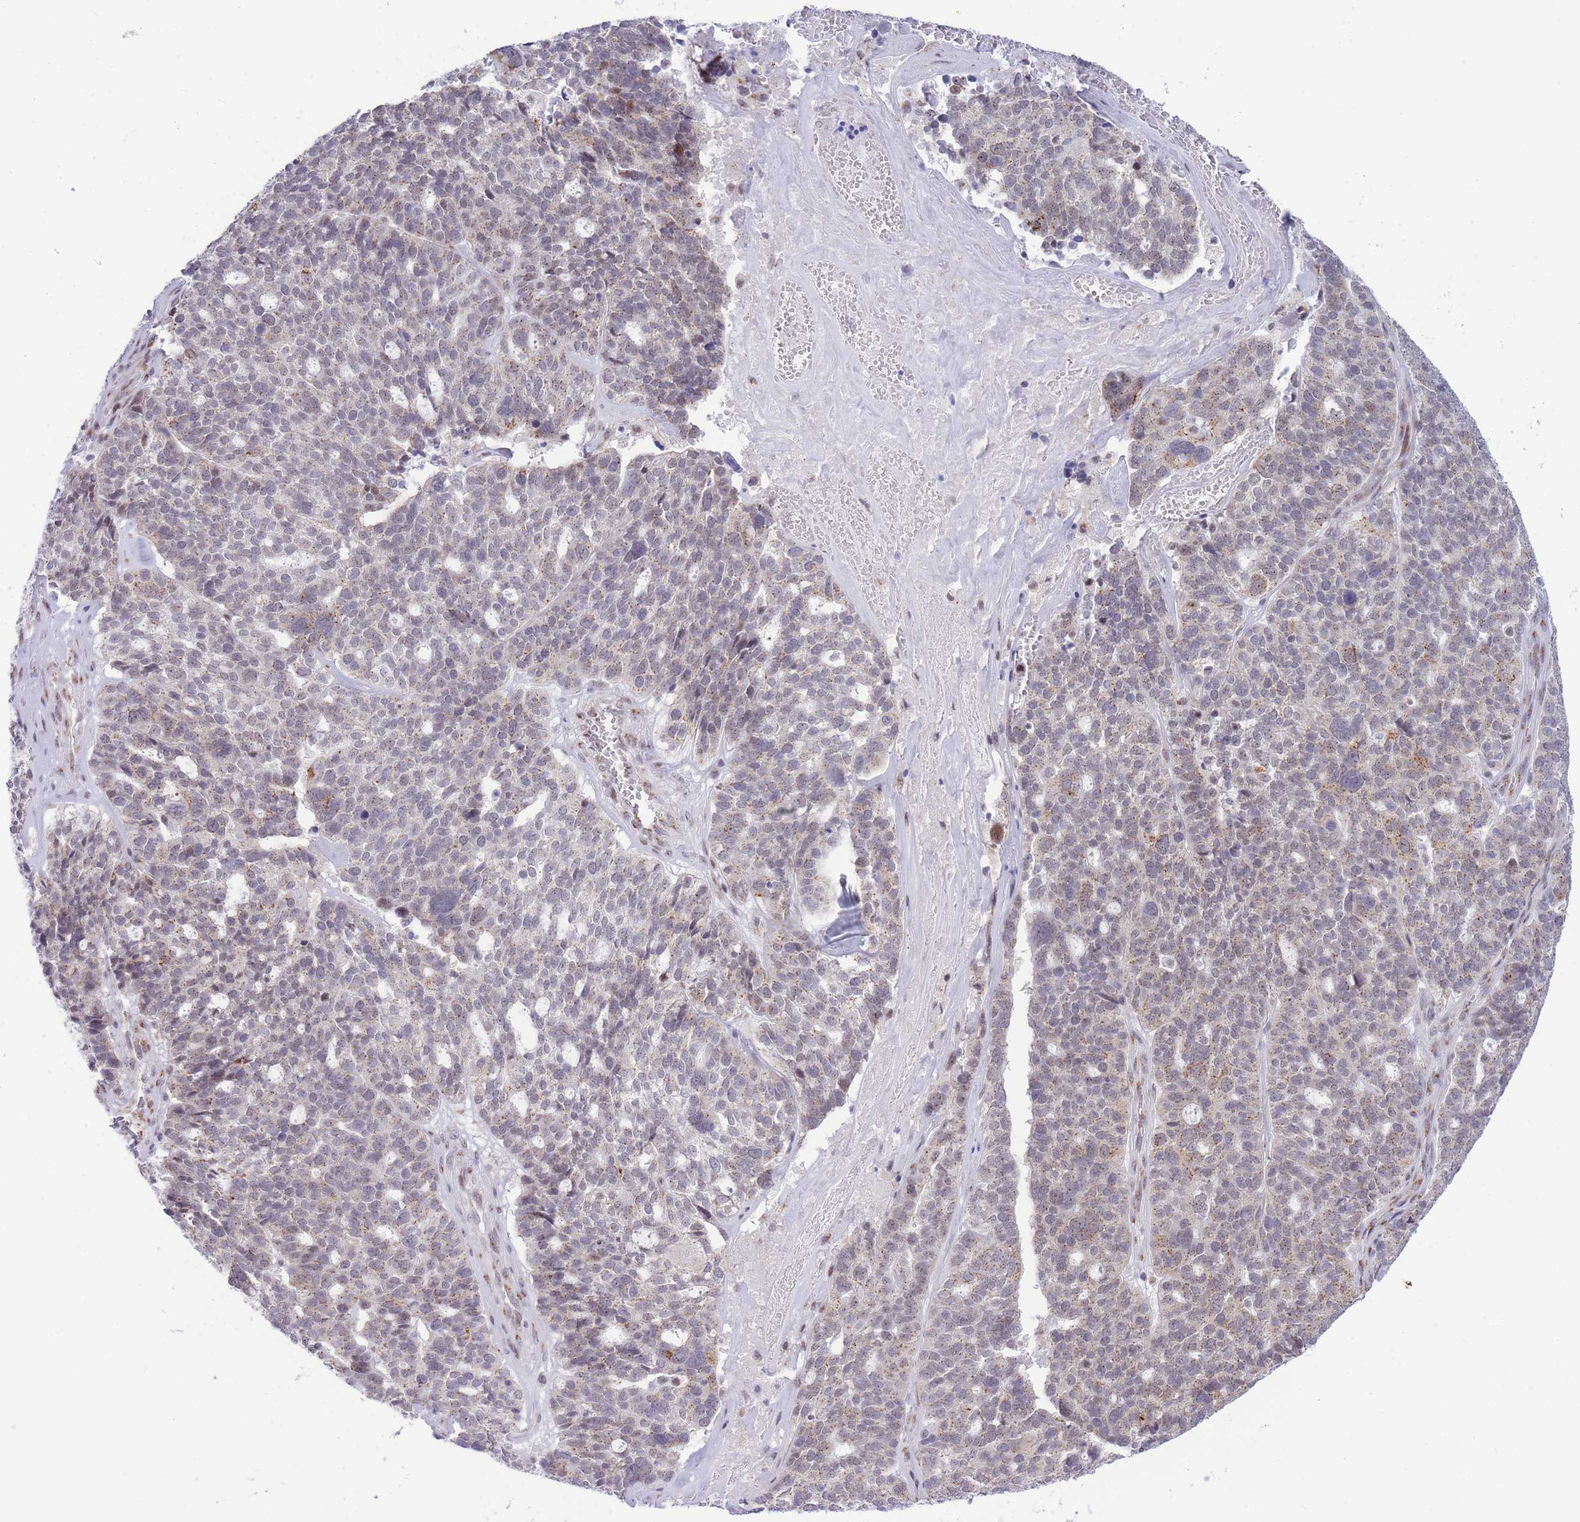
{"staining": {"intensity": "moderate", "quantity": "<25%", "location": "cytoplasmic/membranous"}, "tissue": "ovarian cancer", "cell_type": "Tumor cells", "image_type": "cancer", "snomed": [{"axis": "morphology", "description": "Cystadenocarcinoma, serous, NOS"}, {"axis": "topography", "description": "Ovary"}], "caption": "Immunohistochemistry photomicrograph of neoplastic tissue: ovarian serous cystadenocarcinoma stained using IHC exhibits low levels of moderate protein expression localized specifically in the cytoplasmic/membranous of tumor cells, appearing as a cytoplasmic/membranous brown color.", "gene": "INO80C", "patient": {"sex": "female", "age": 59}}